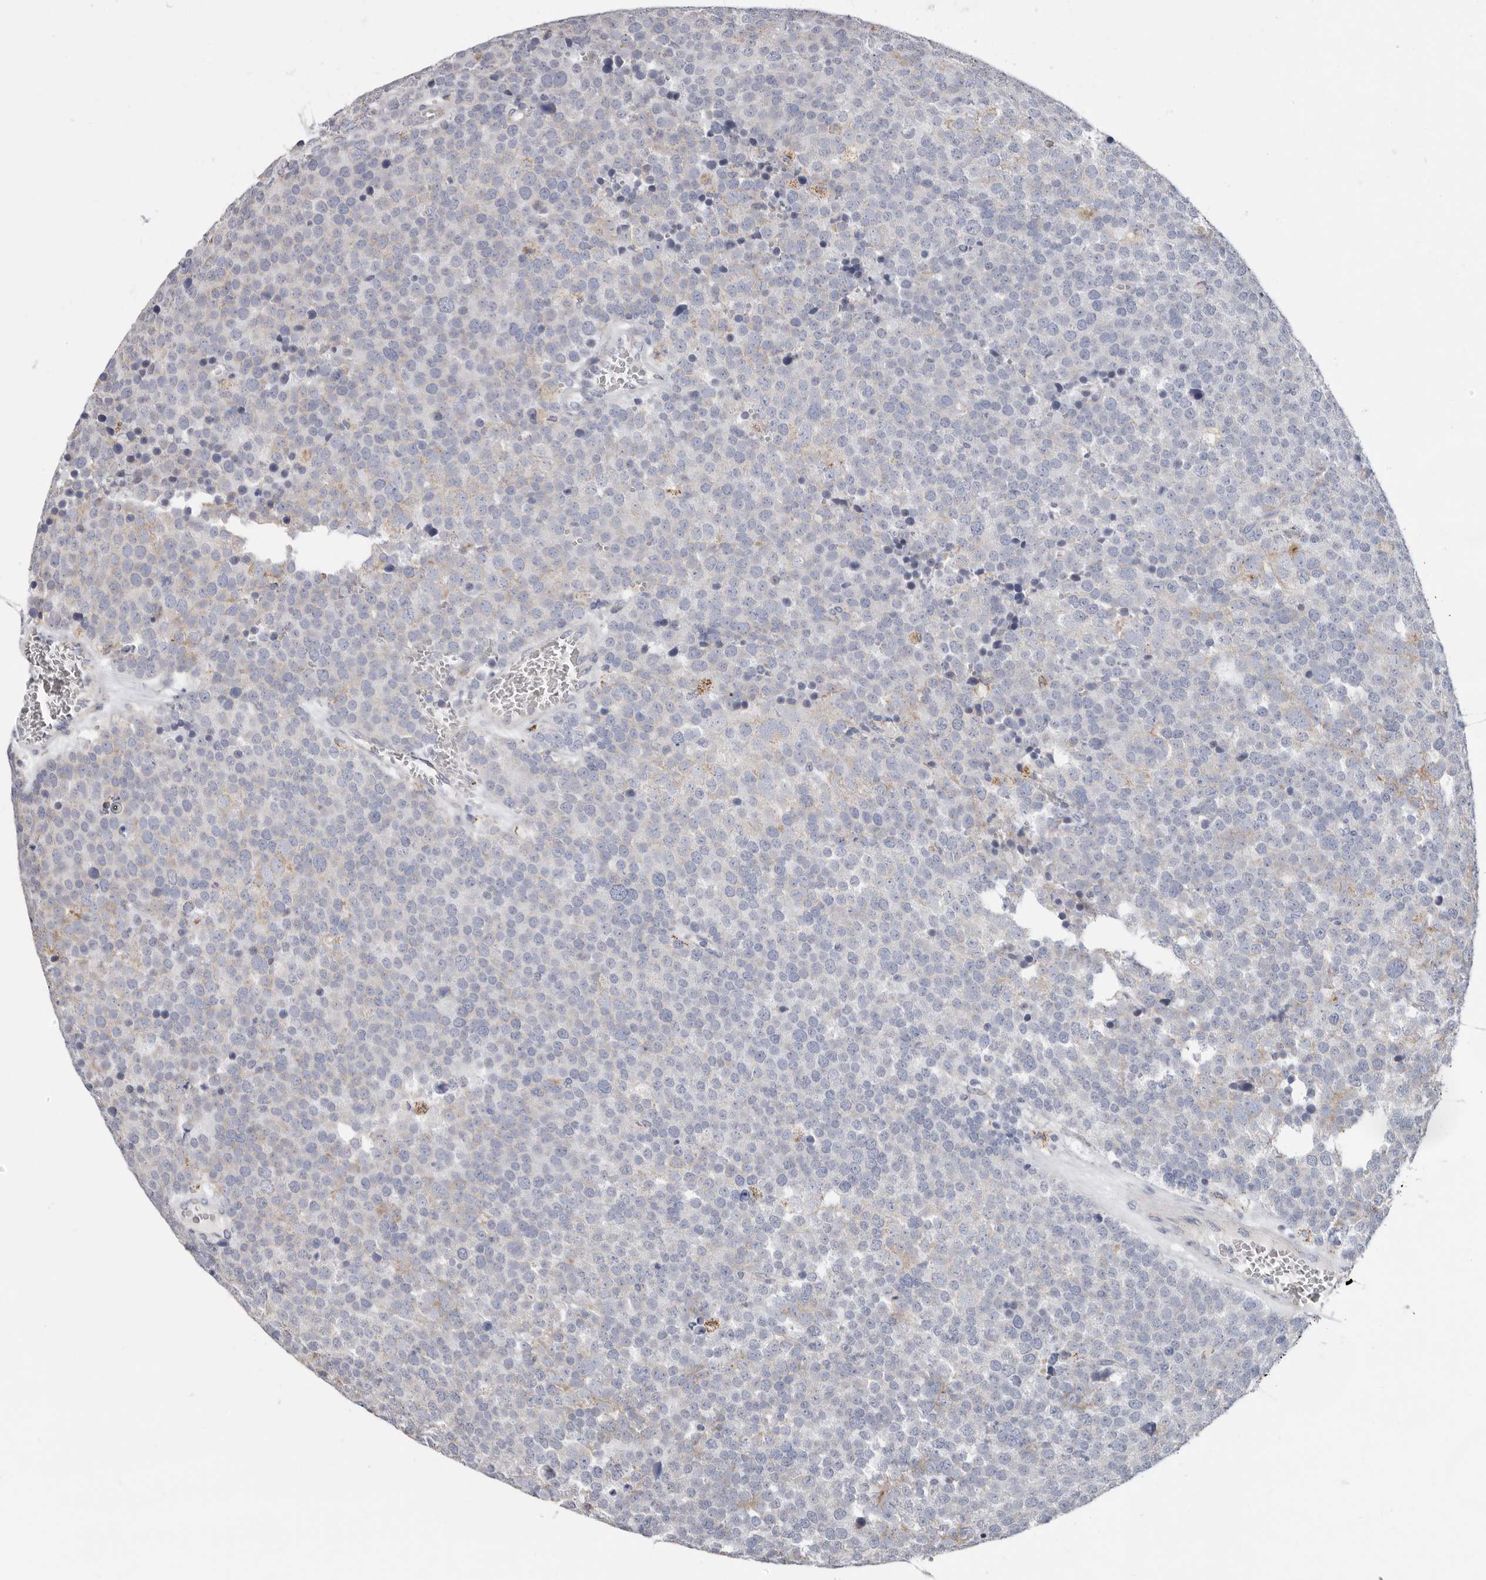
{"staining": {"intensity": "moderate", "quantity": "<25%", "location": "cytoplasmic/membranous"}, "tissue": "testis cancer", "cell_type": "Tumor cells", "image_type": "cancer", "snomed": [{"axis": "morphology", "description": "Seminoma, NOS"}, {"axis": "topography", "description": "Testis"}], "caption": "Immunohistochemical staining of human seminoma (testis) reveals low levels of moderate cytoplasmic/membranous protein staining in about <25% of tumor cells. (brown staining indicates protein expression, while blue staining denotes nuclei).", "gene": "RSPO2", "patient": {"sex": "male", "age": 71}}